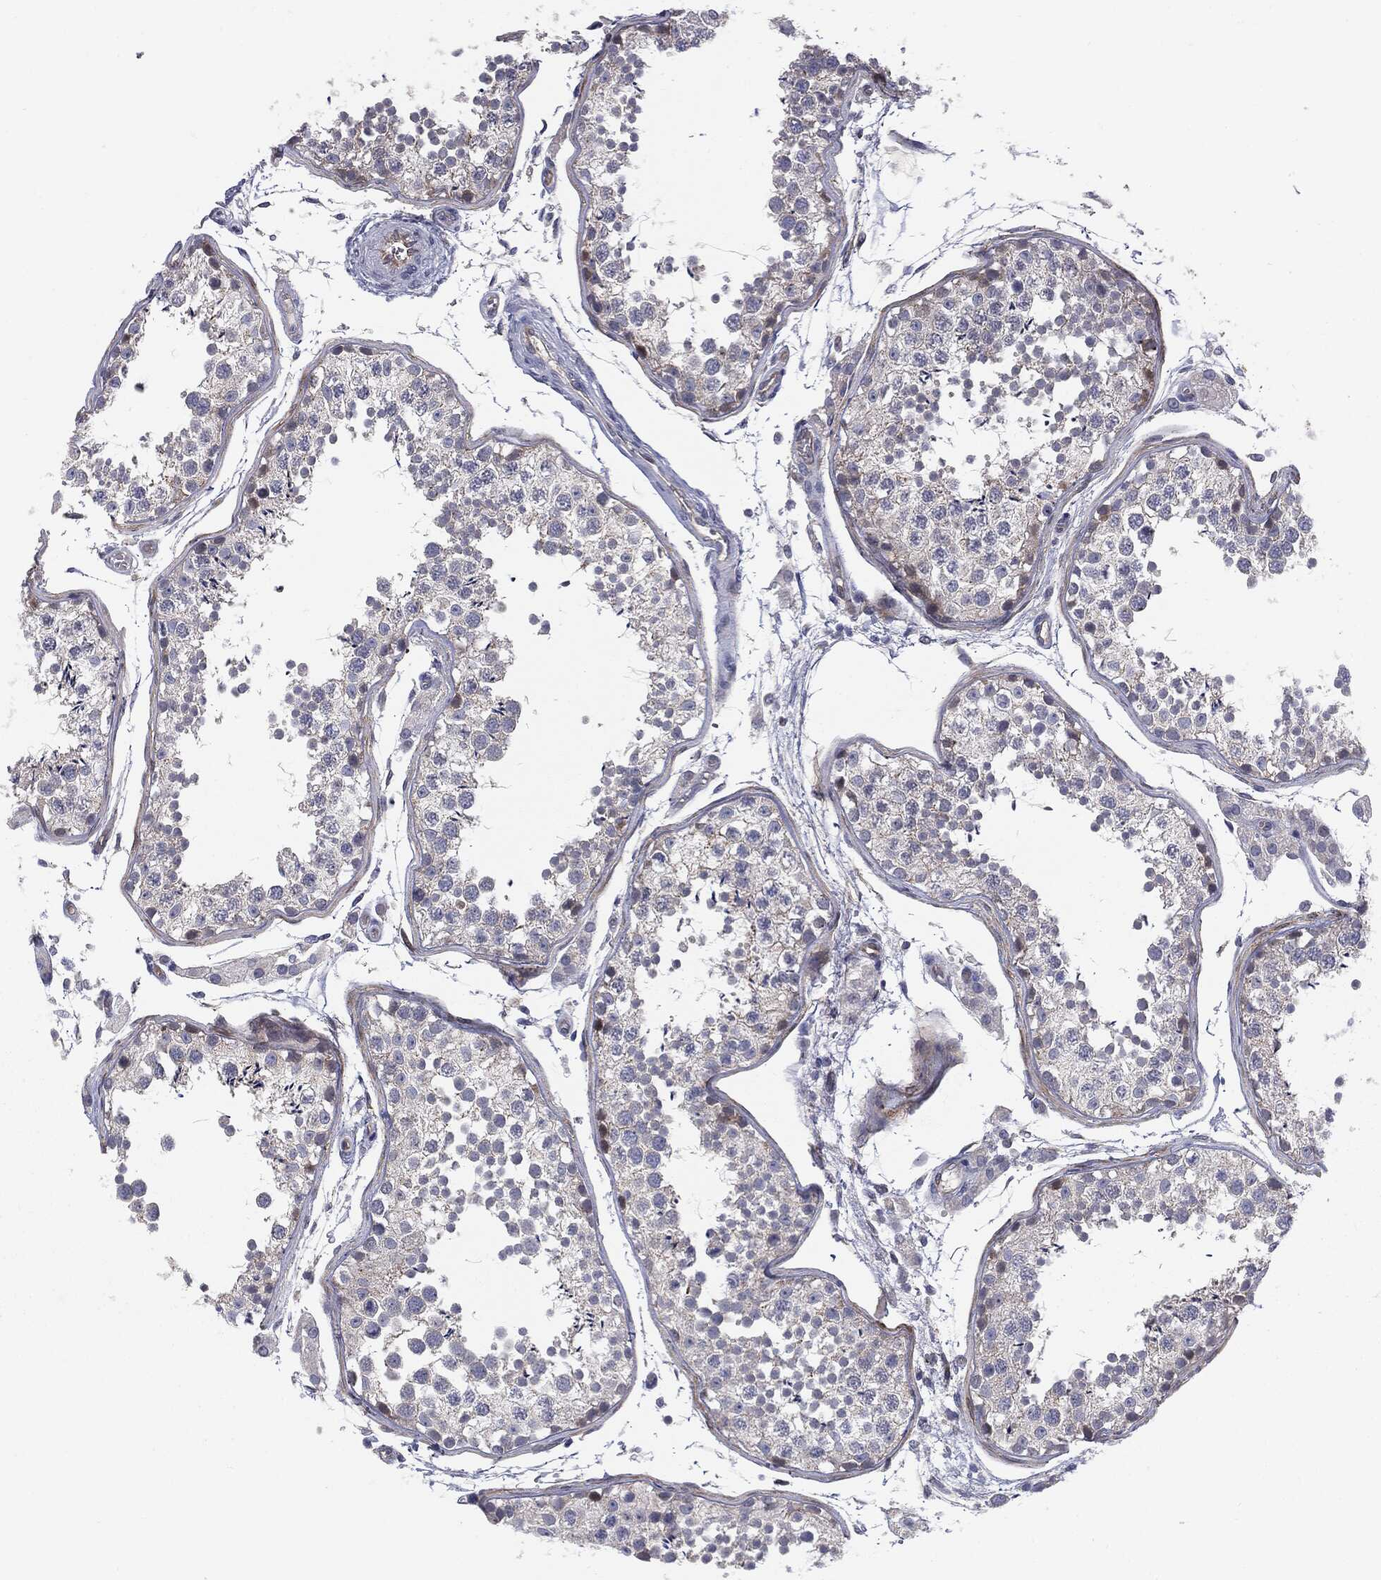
{"staining": {"intensity": "negative", "quantity": "none", "location": "none"}, "tissue": "testis", "cell_type": "Cells in seminiferous ducts", "image_type": "normal", "snomed": [{"axis": "morphology", "description": "Normal tissue, NOS"}, {"axis": "topography", "description": "Testis"}], "caption": "Protein analysis of normal testis demonstrates no significant expression in cells in seminiferous ducts.", "gene": "KRT5", "patient": {"sex": "male", "age": 29}}